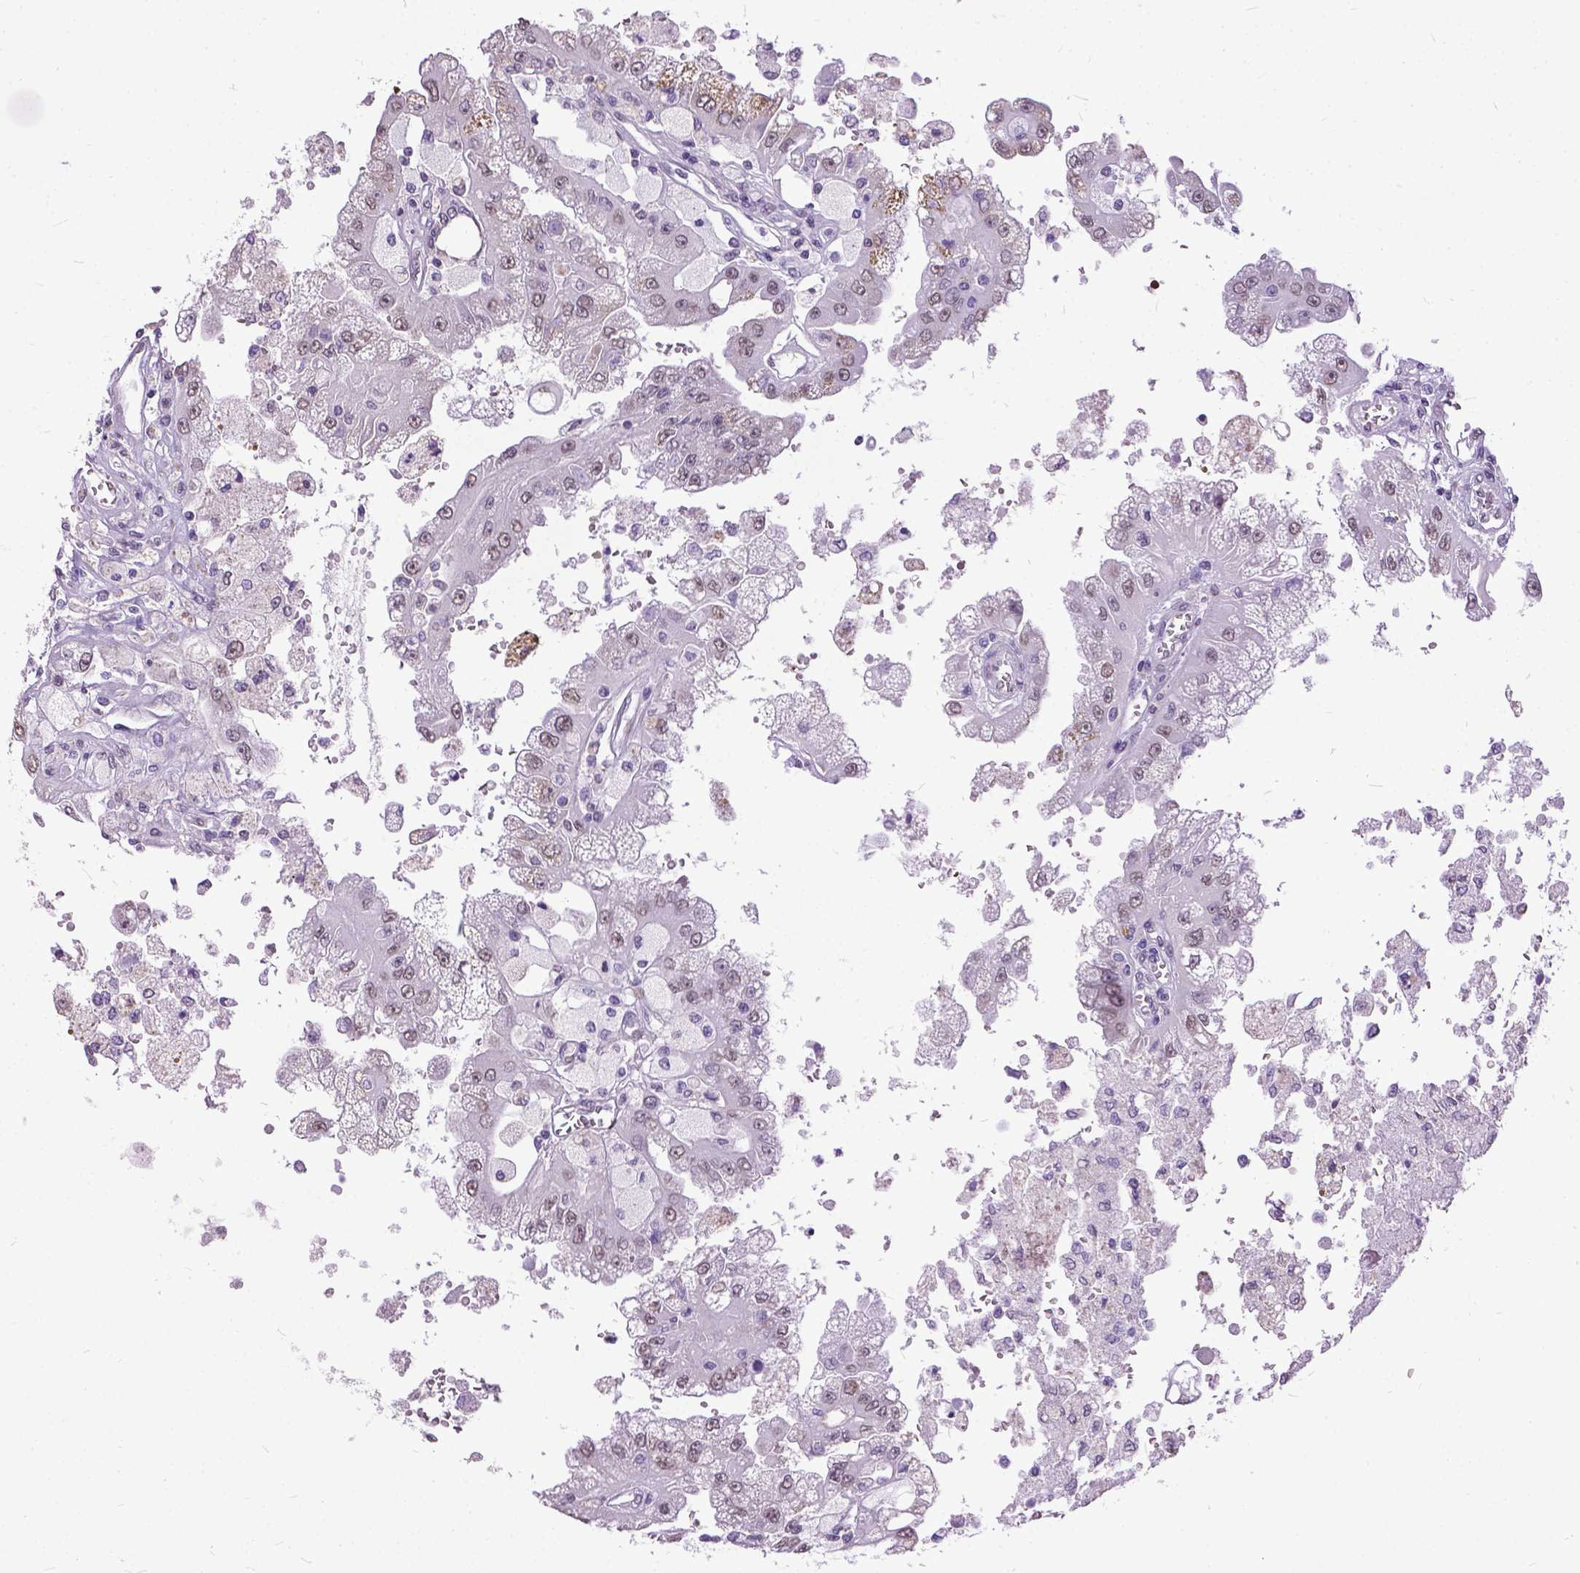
{"staining": {"intensity": "weak", "quantity": ">75%", "location": "nuclear"}, "tissue": "renal cancer", "cell_type": "Tumor cells", "image_type": "cancer", "snomed": [{"axis": "morphology", "description": "Adenocarcinoma, NOS"}, {"axis": "topography", "description": "Kidney"}], "caption": "Protein staining of renal cancer tissue displays weak nuclear staining in about >75% of tumor cells.", "gene": "MARCHF10", "patient": {"sex": "male", "age": 58}}